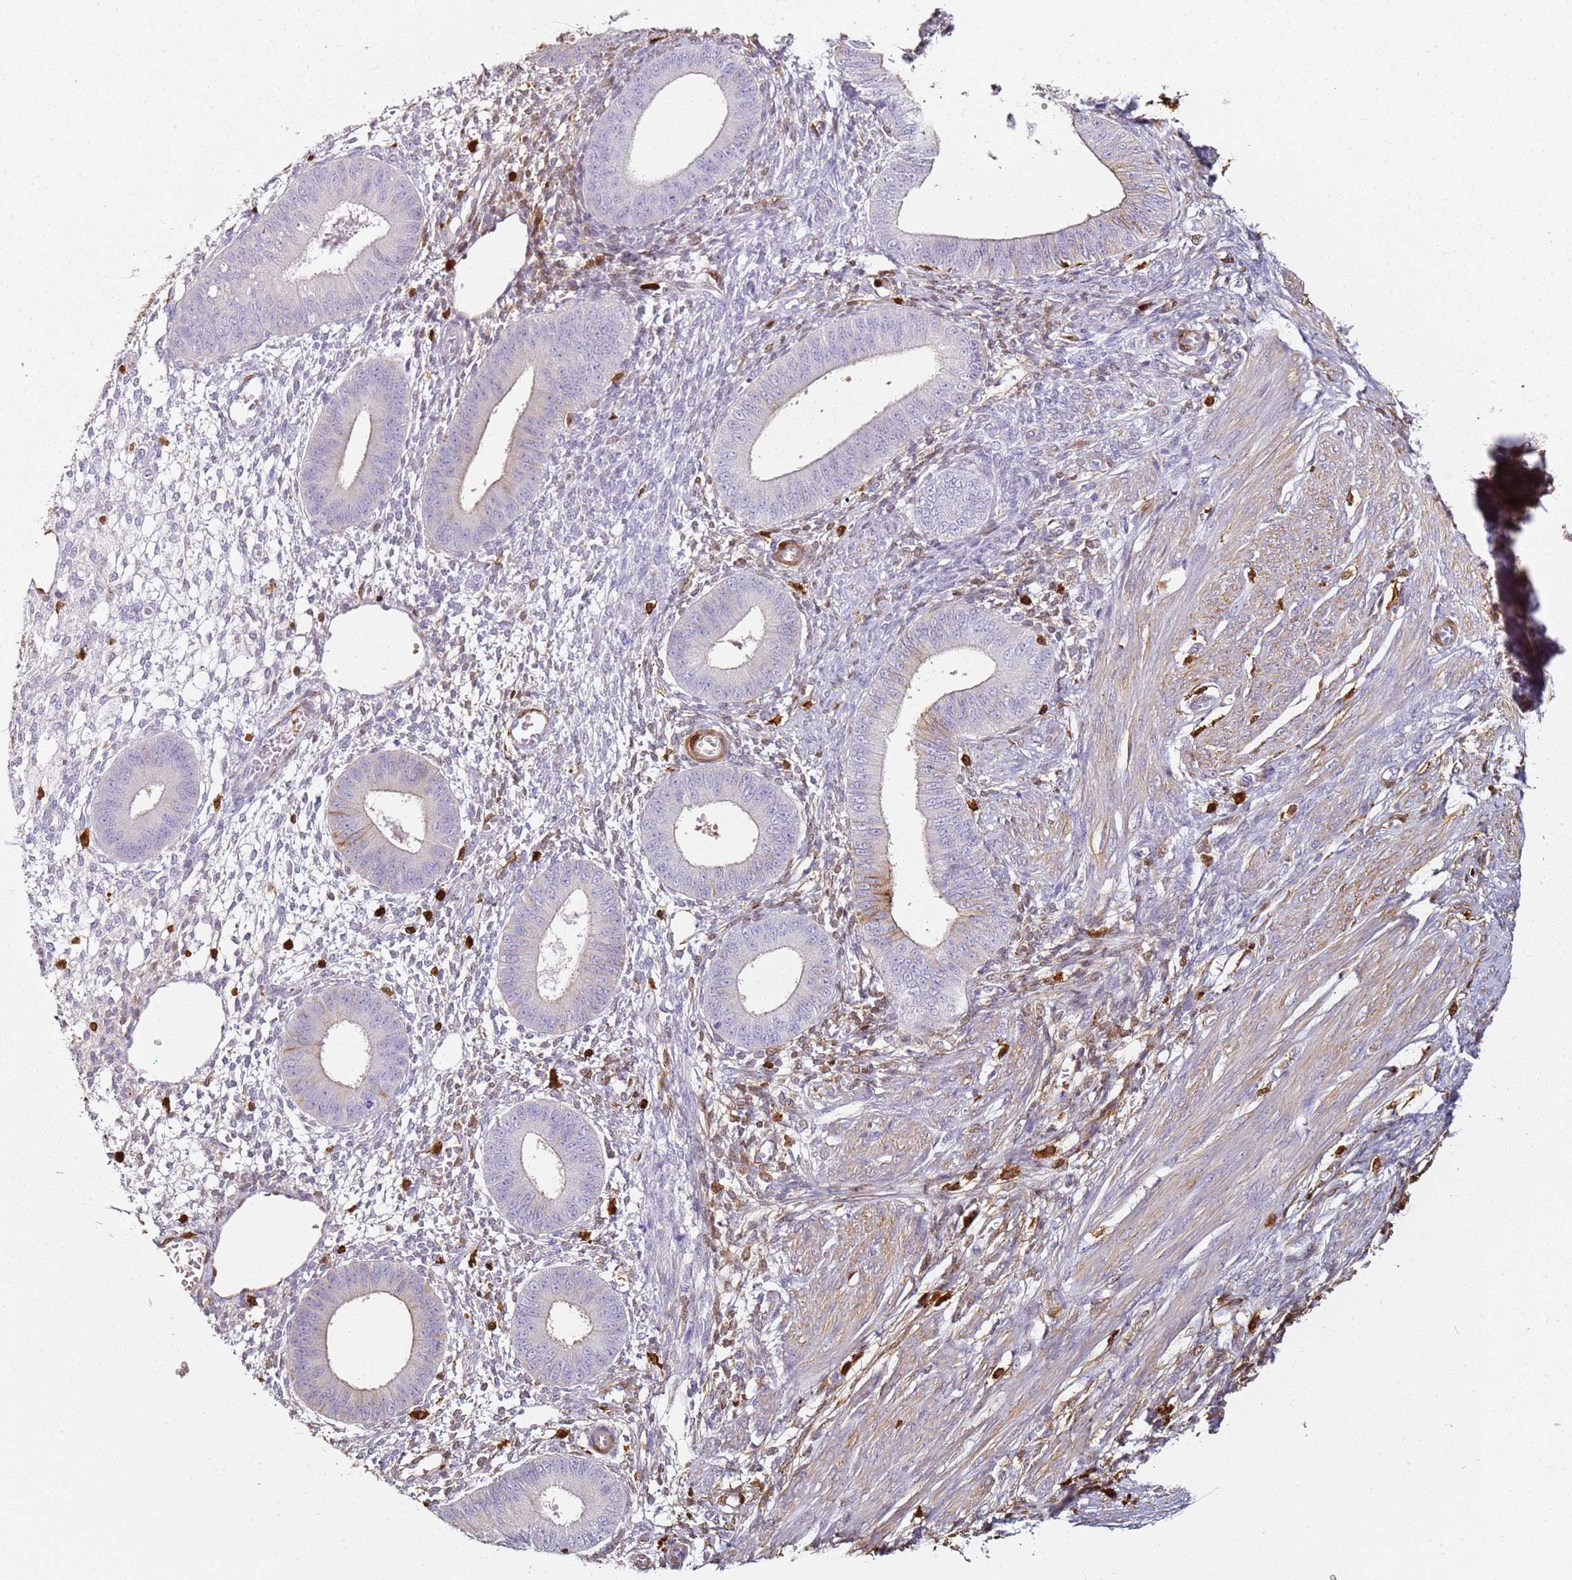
{"staining": {"intensity": "moderate", "quantity": "<25%", "location": "nuclear"}, "tissue": "endometrium", "cell_type": "Cells in endometrial stroma", "image_type": "normal", "snomed": [{"axis": "morphology", "description": "Normal tissue, NOS"}, {"axis": "topography", "description": "Endometrium"}], "caption": "Immunohistochemistry (IHC) (DAB) staining of unremarkable human endometrium displays moderate nuclear protein staining in about <25% of cells in endometrial stroma.", "gene": "S100A4", "patient": {"sex": "female", "age": 49}}